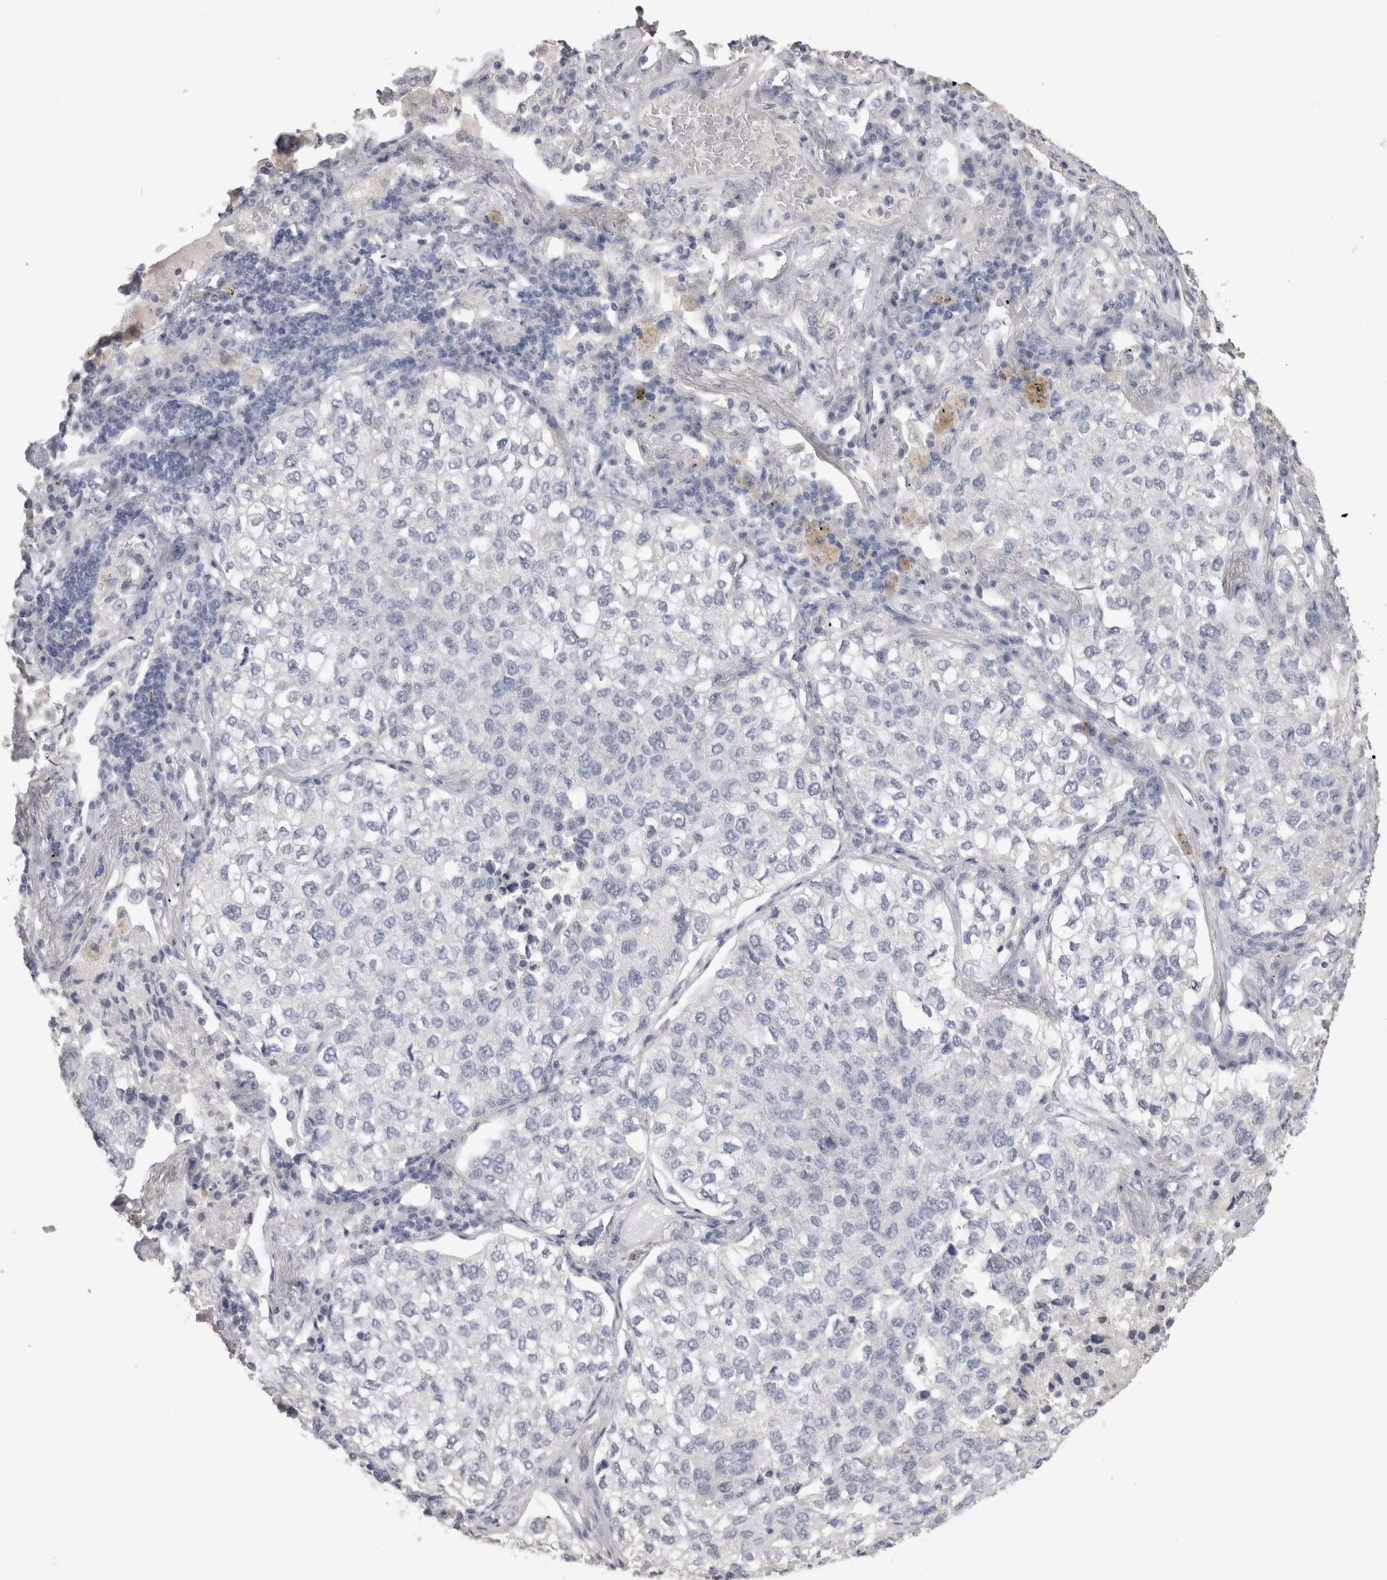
{"staining": {"intensity": "negative", "quantity": "none", "location": "none"}, "tissue": "lung cancer", "cell_type": "Tumor cells", "image_type": "cancer", "snomed": [{"axis": "morphology", "description": "Adenocarcinoma, NOS"}, {"axis": "topography", "description": "Lung"}], "caption": "The immunohistochemistry photomicrograph has no significant positivity in tumor cells of lung cancer (adenocarcinoma) tissue. (Stains: DAB IHC with hematoxylin counter stain, Microscopy: brightfield microscopy at high magnification).", "gene": "ADAM2", "patient": {"sex": "male", "age": 63}}